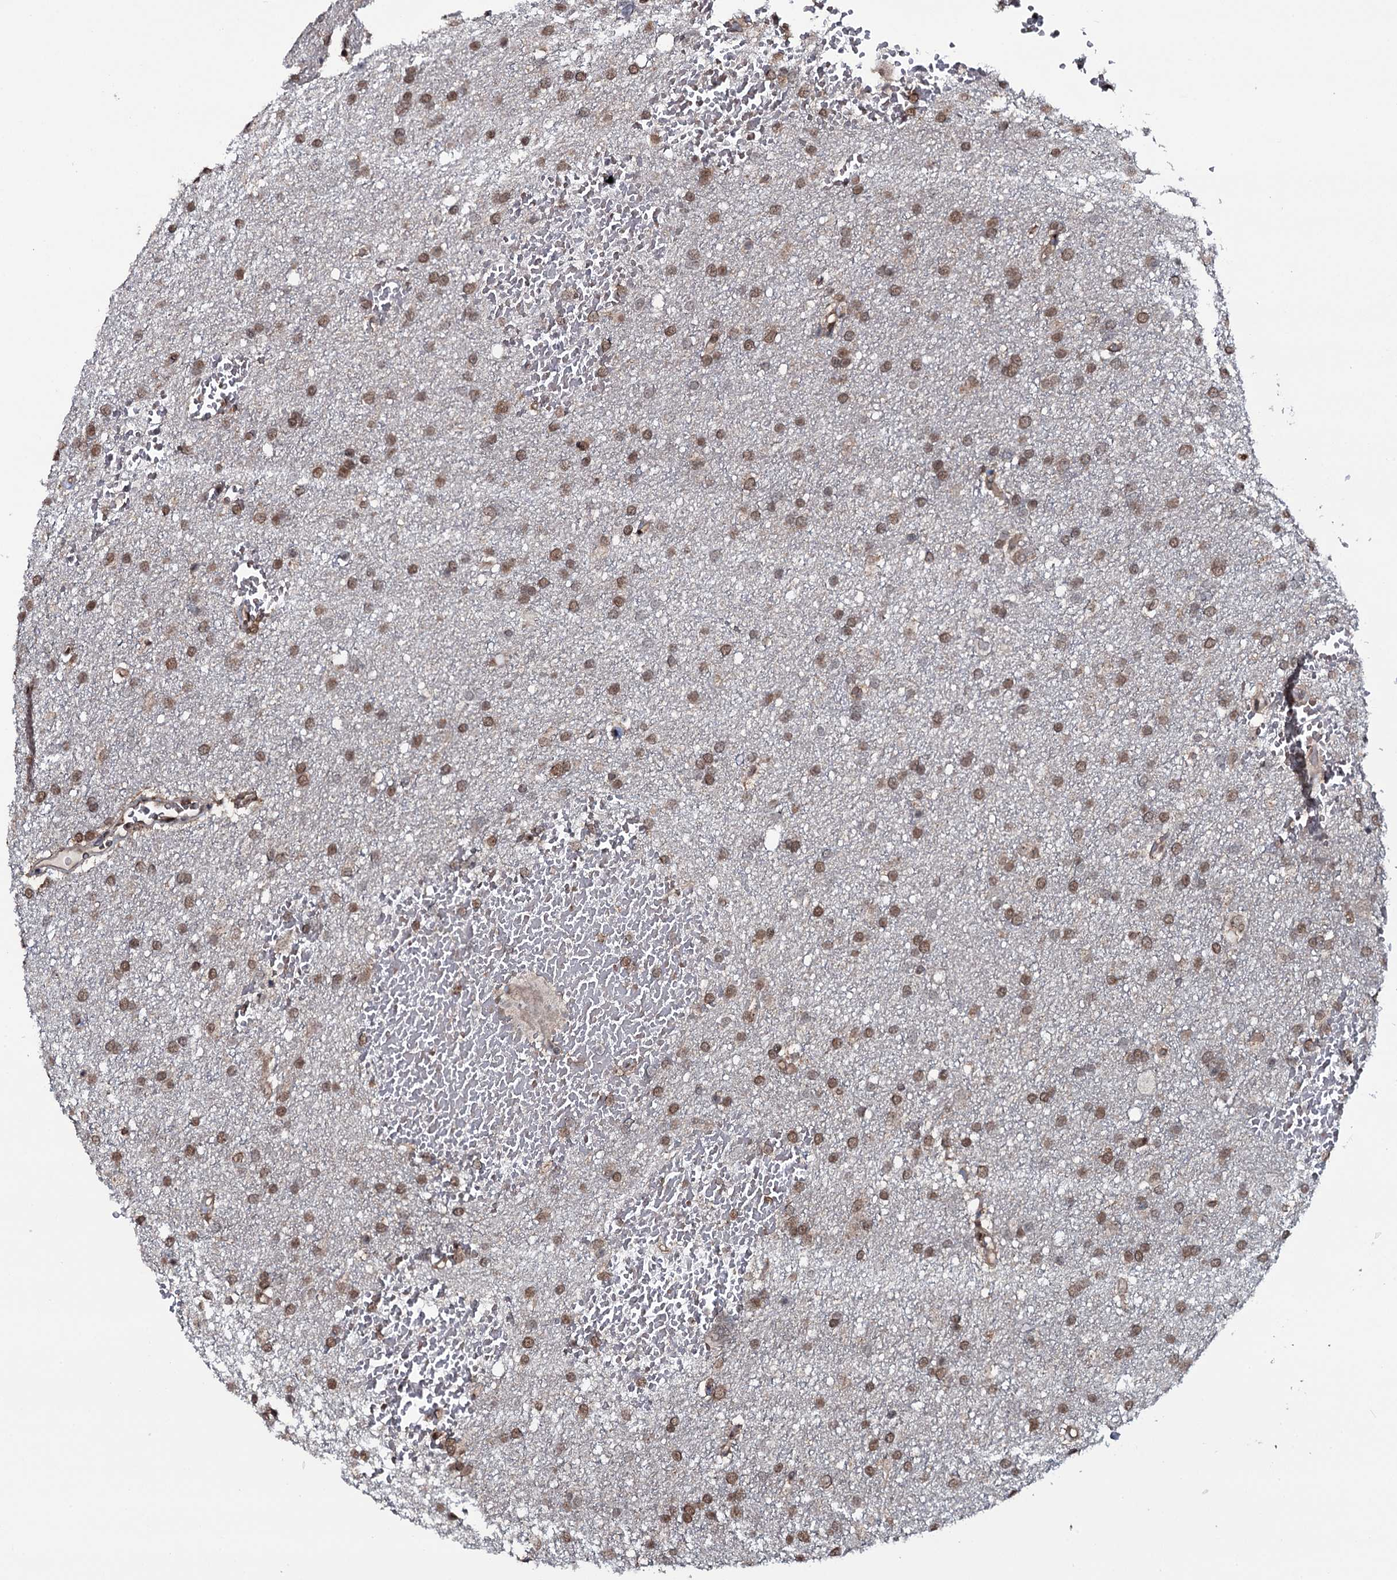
{"staining": {"intensity": "moderate", "quantity": ">75%", "location": "nuclear"}, "tissue": "glioma", "cell_type": "Tumor cells", "image_type": "cancer", "snomed": [{"axis": "morphology", "description": "Glioma, malignant, High grade"}, {"axis": "topography", "description": "Cerebral cortex"}], "caption": "About >75% of tumor cells in high-grade glioma (malignant) show moderate nuclear protein positivity as visualized by brown immunohistochemical staining.", "gene": "HDDC3", "patient": {"sex": "female", "age": 36}}